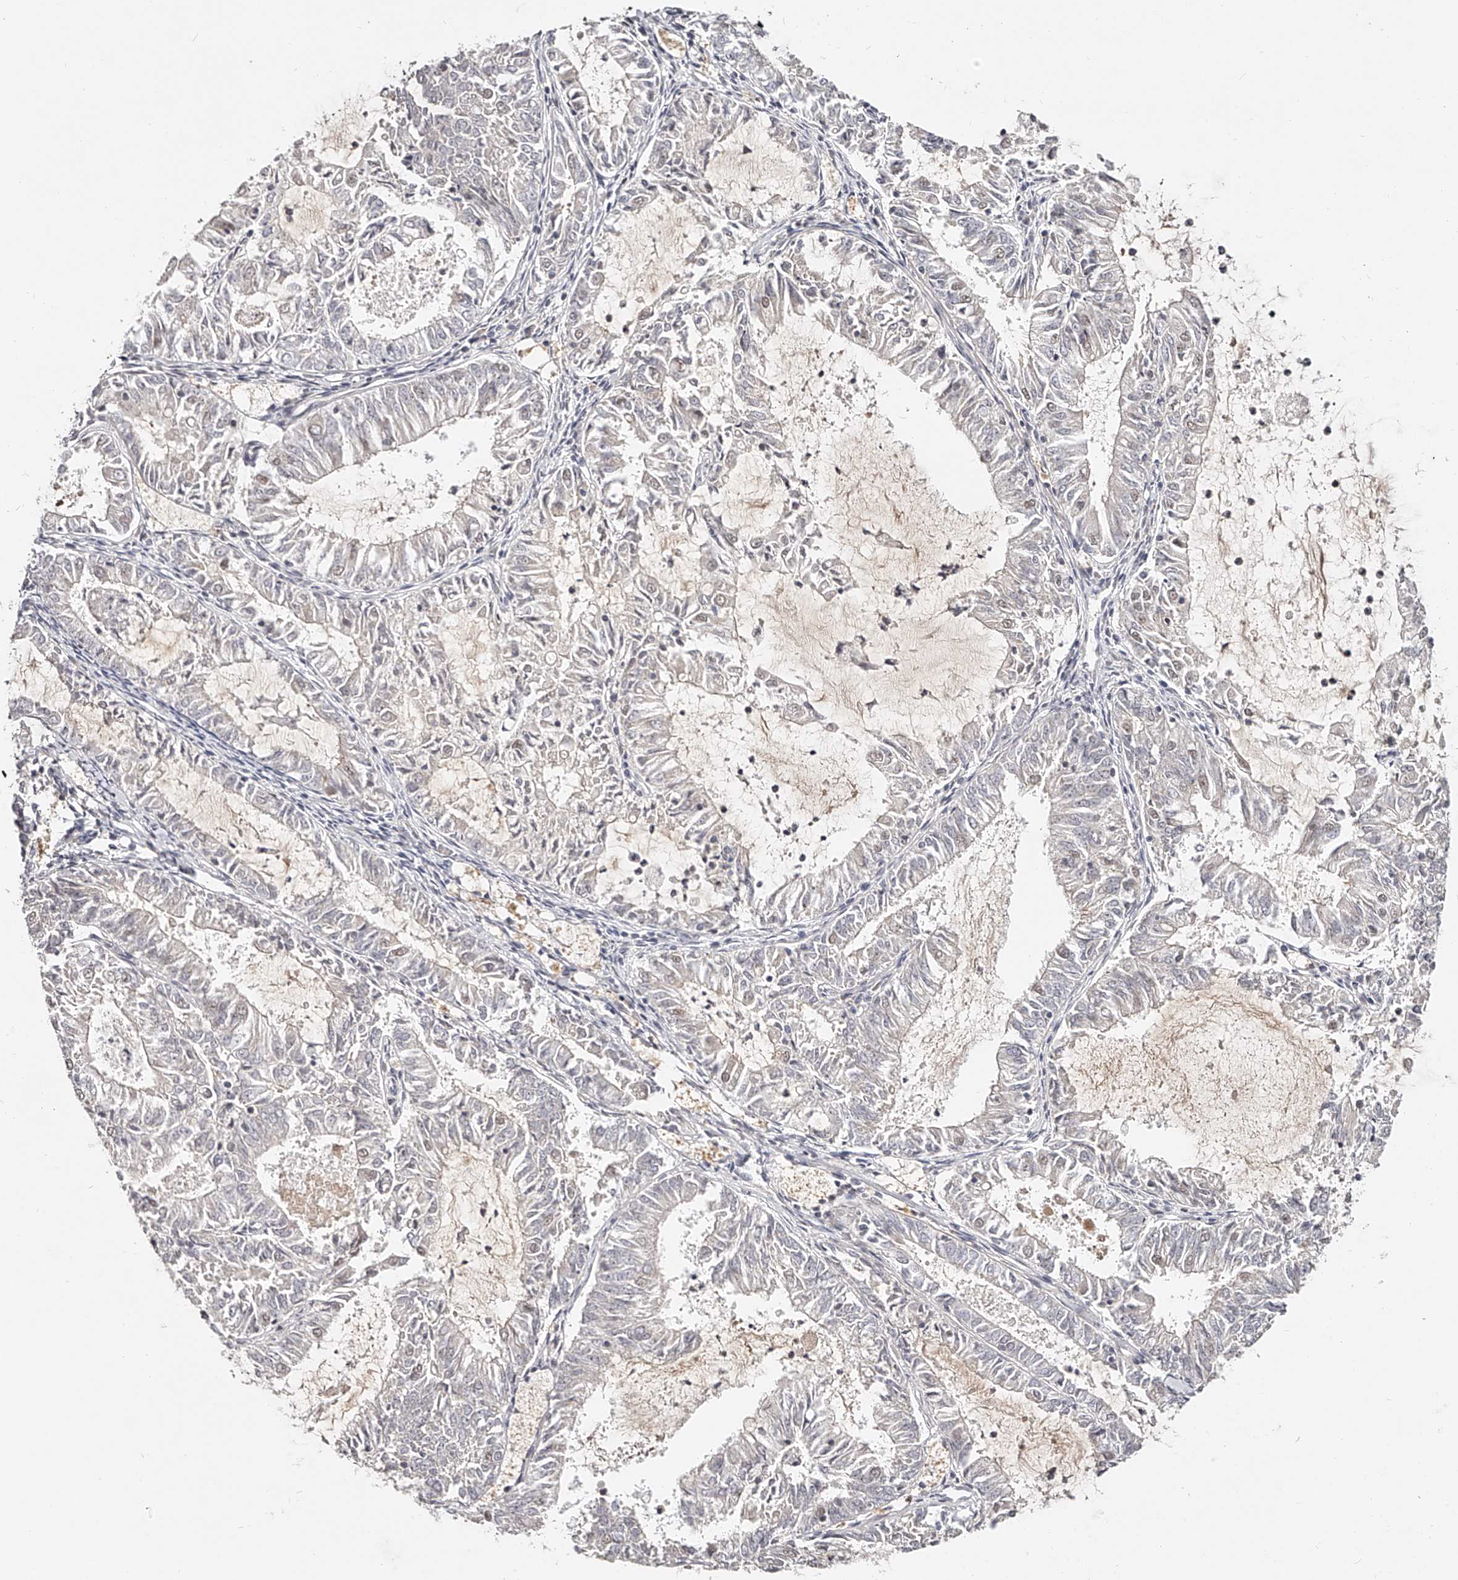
{"staining": {"intensity": "negative", "quantity": "none", "location": "none"}, "tissue": "endometrial cancer", "cell_type": "Tumor cells", "image_type": "cancer", "snomed": [{"axis": "morphology", "description": "Adenocarcinoma, NOS"}, {"axis": "topography", "description": "Endometrium"}], "caption": "This is an immunohistochemistry (IHC) micrograph of endometrial adenocarcinoma. There is no positivity in tumor cells.", "gene": "ZNF789", "patient": {"sex": "female", "age": 57}}